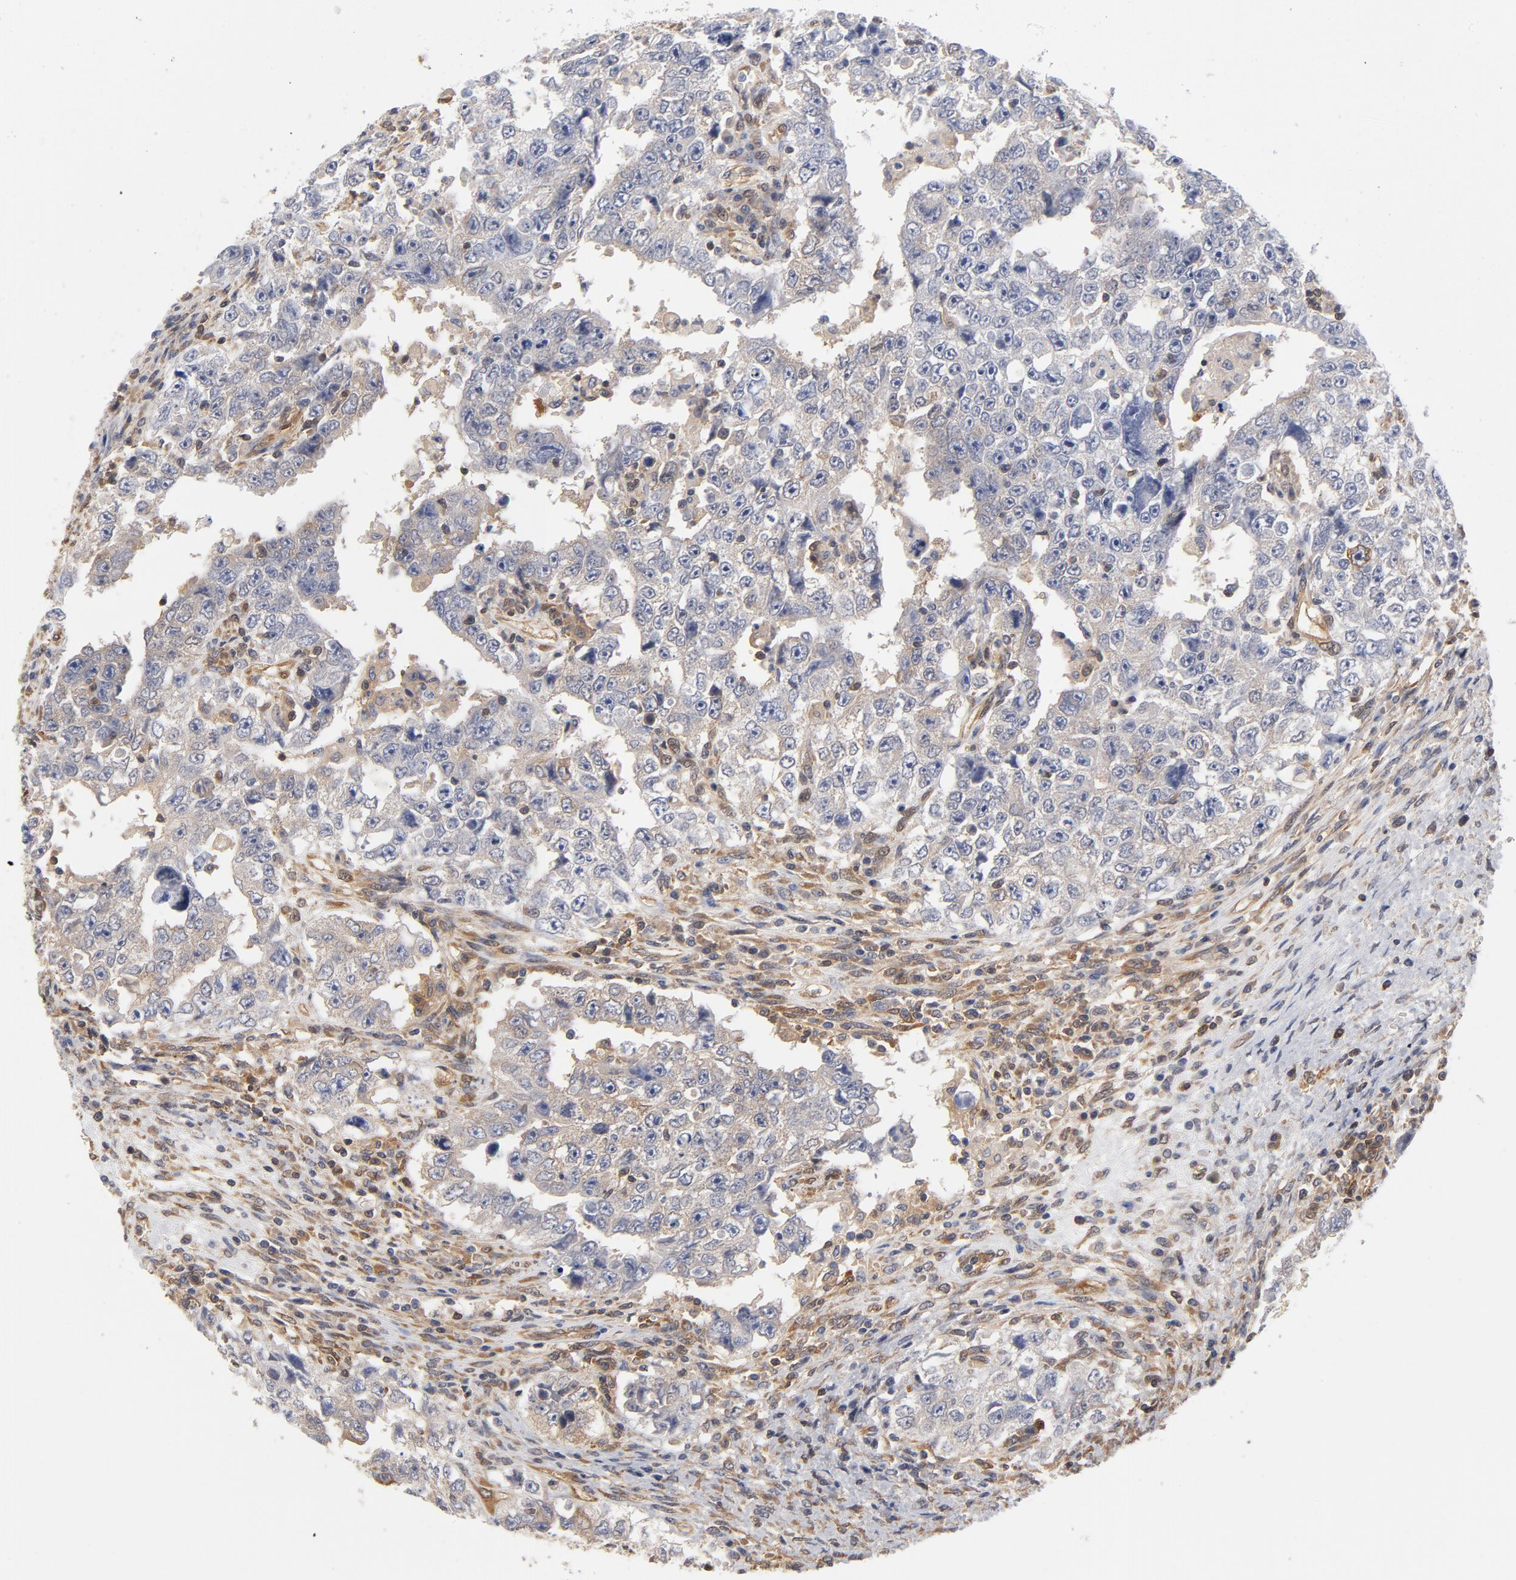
{"staining": {"intensity": "negative", "quantity": "none", "location": "none"}, "tissue": "testis cancer", "cell_type": "Tumor cells", "image_type": "cancer", "snomed": [{"axis": "morphology", "description": "Carcinoma, Embryonal, NOS"}, {"axis": "topography", "description": "Testis"}], "caption": "Immunohistochemistry of human testis cancer exhibits no staining in tumor cells.", "gene": "ASMTL", "patient": {"sex": "male", "age": 26}}